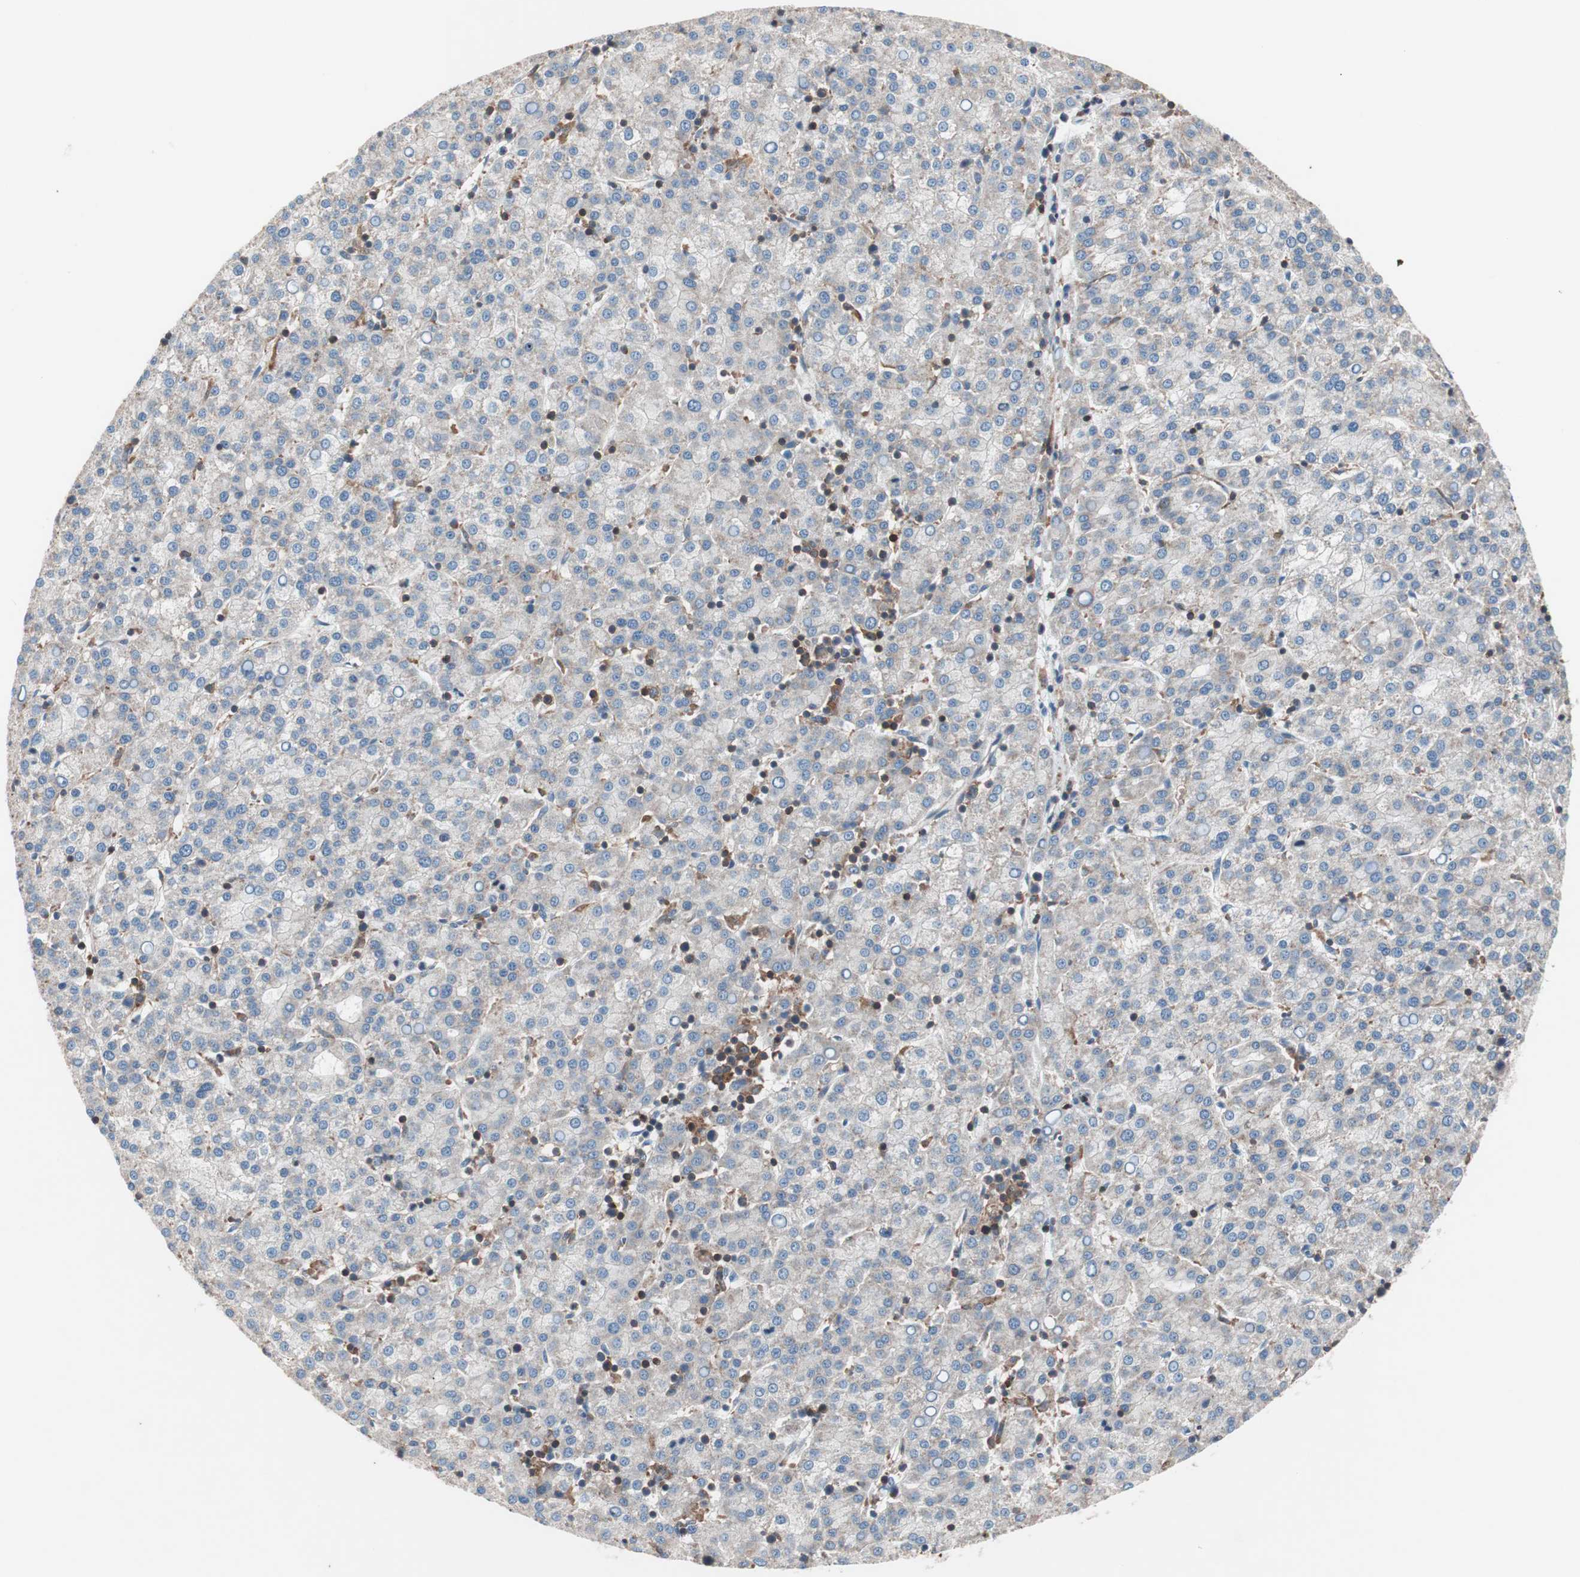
{"staining": {"intensity": "weak", "quantity": ">75%", "location": "cytoplasmic/membranous"}, "tissue": "liver cancer", "cell_type": "Tumor cells", "image_type": "cancer", "snomed": [{"axis": "morphology", "description": "Carcinoma, Hepatocellular, NOS"}, {"axis": "topography", "description": "Liver"}], "caption": "This is a histology image of immunohistochemistry staining of hepatocellular carcinoma (liver), which shows weak staining in the cytoplasmic/membranous of tumor cells.", "gene": "PIK3R1", "patient": {"sex": "female", "age": 58}}